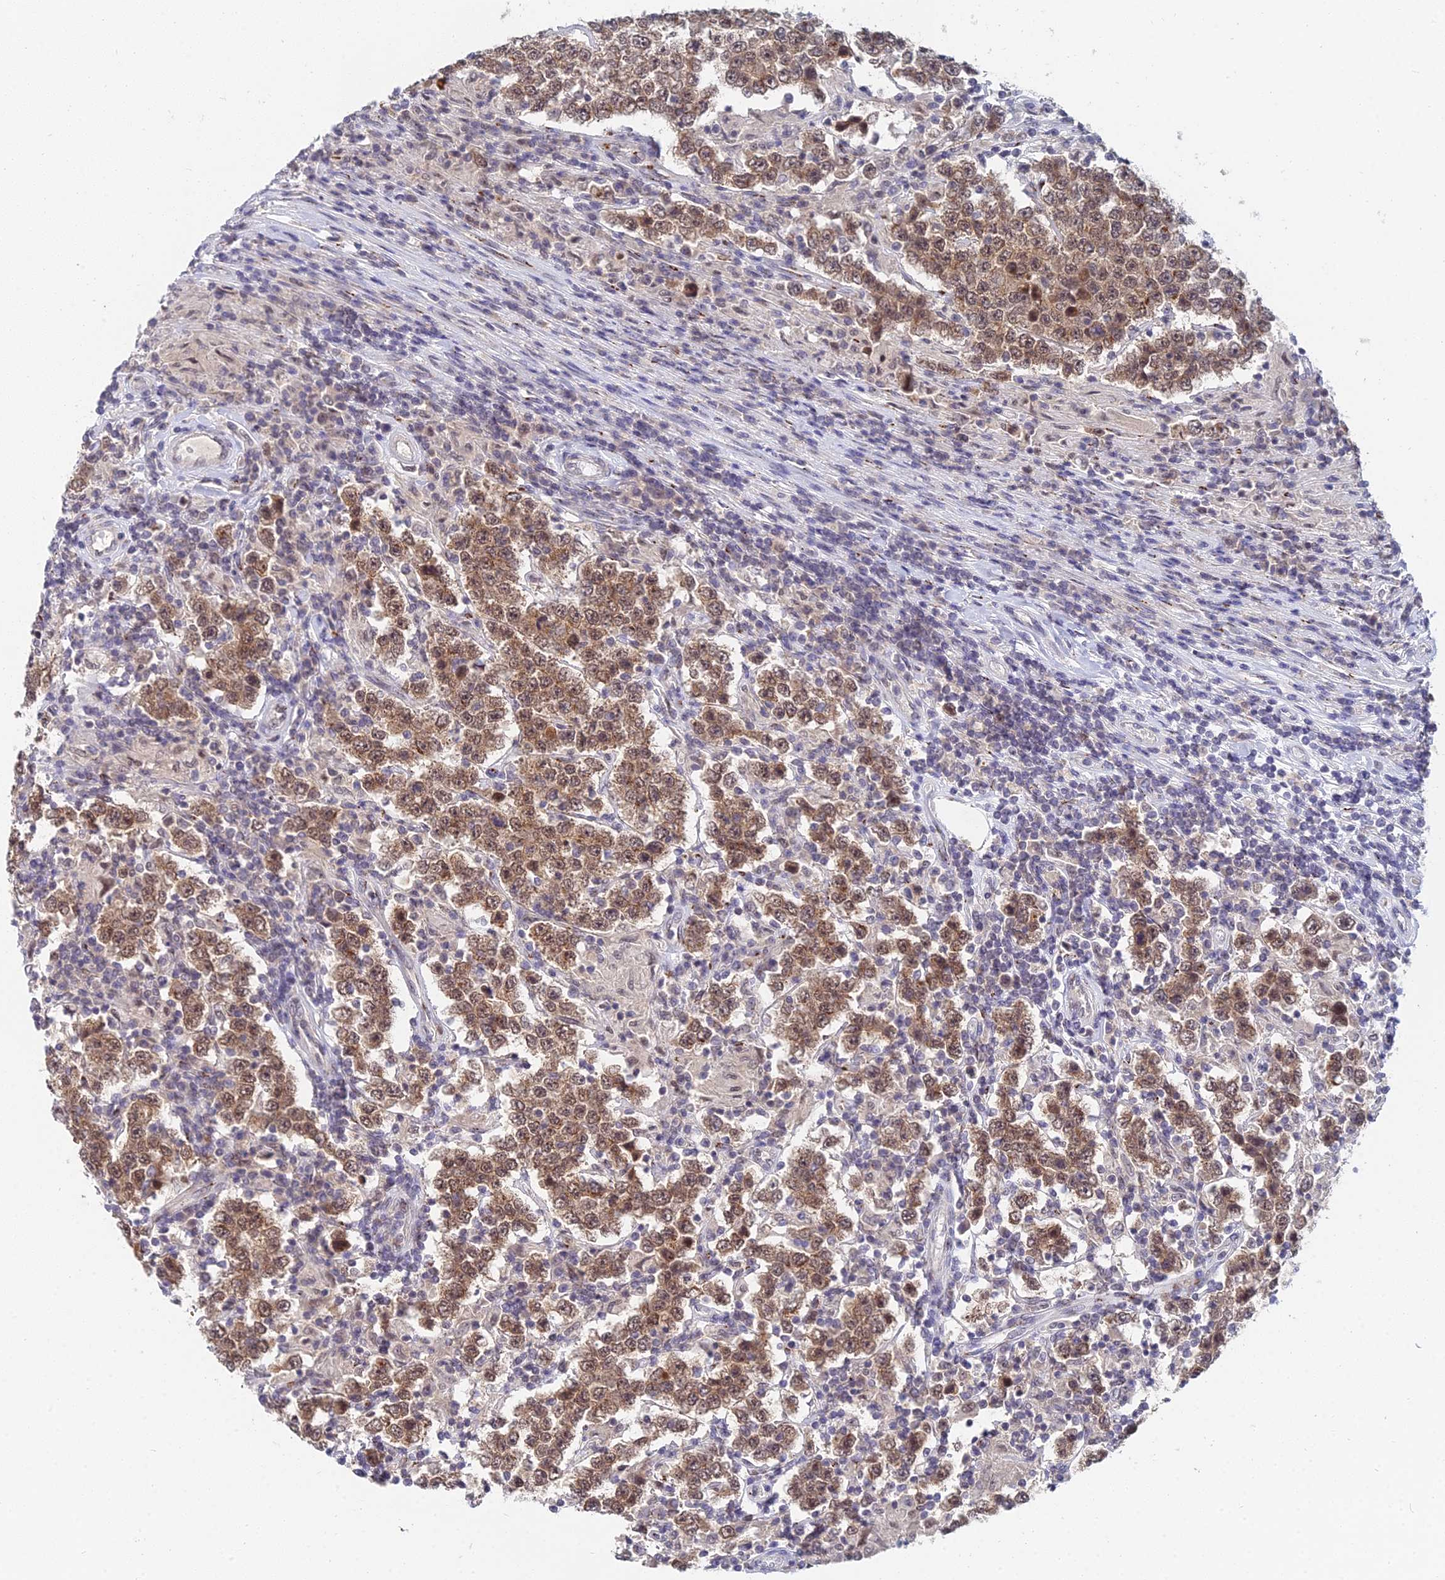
{"staining": {"intensity": "moderate", "quantity": ">75%", "location": "cytoplasmic/membranous,nuclear"}, "tissue": "testis cancer", "cell_type": "Tumor cells", "image_type": "cancer", "snomed": [{"axis": "morphology", "description": "Normal tissue, NOS"}, {"axis": "morphology", "description": "Urothelial carcinoma, High grade"}, {"axis": "morphology", "description": "Seminoma, NOS"}, {"axis": "morphology", "description": "Carcinoma, Embryonal, NOS"}, {"axis": "topography", "description": "Urinary bladder"}, {"axis": "topography", "description": "Testis"}], "caption": "Brown immunohistochemical staining in human testis cancer exhibits moderate cytoplasmic/membranous and nuclear positivity in approximately >75% of tumor cells.", "gene": "THOC3", "patient": {"sex": "male", "age": 41}}